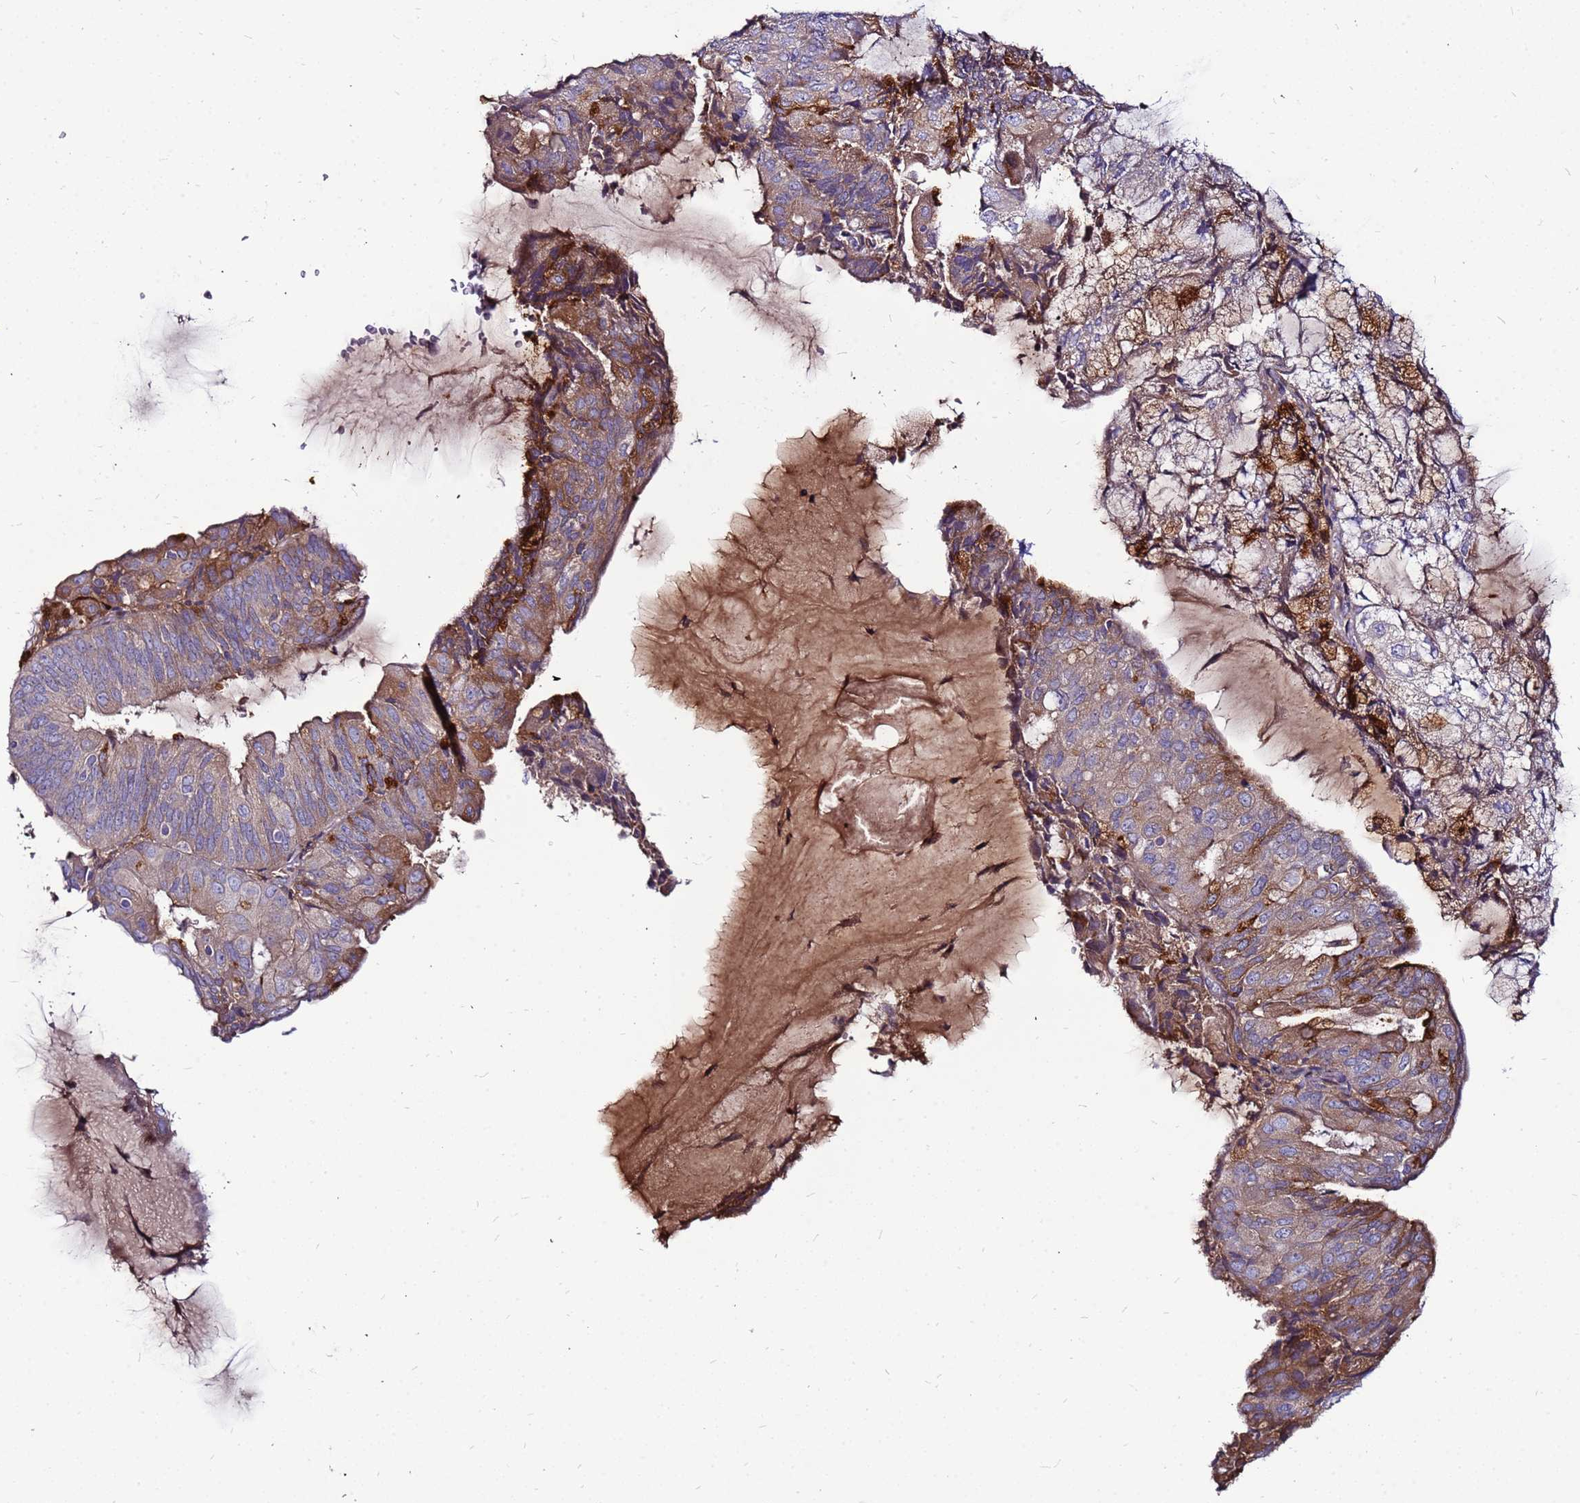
{"staining": {"intensity": "moderate", "quantity": "25%-75%", "location": "cytoplasmic/membranous"}, "tissue": "endometrial cancer", "cell_type": "Tumor cells", "image_type": "cancer", "snomed": [{"axis": "morphology", "description": "Adenocarcinoma, NOS"}, {"axis": "topography", "description": "Endometrium"}], "caption": "Adenocarcinoma (endometrial) stained with a brown dye exhibits moderate cytoplasmic/membranous positive expression in approximately 25%-75% of tumor cells.", "gene": "CCDC71", "patient": {"sex": "female", "age": 81}}